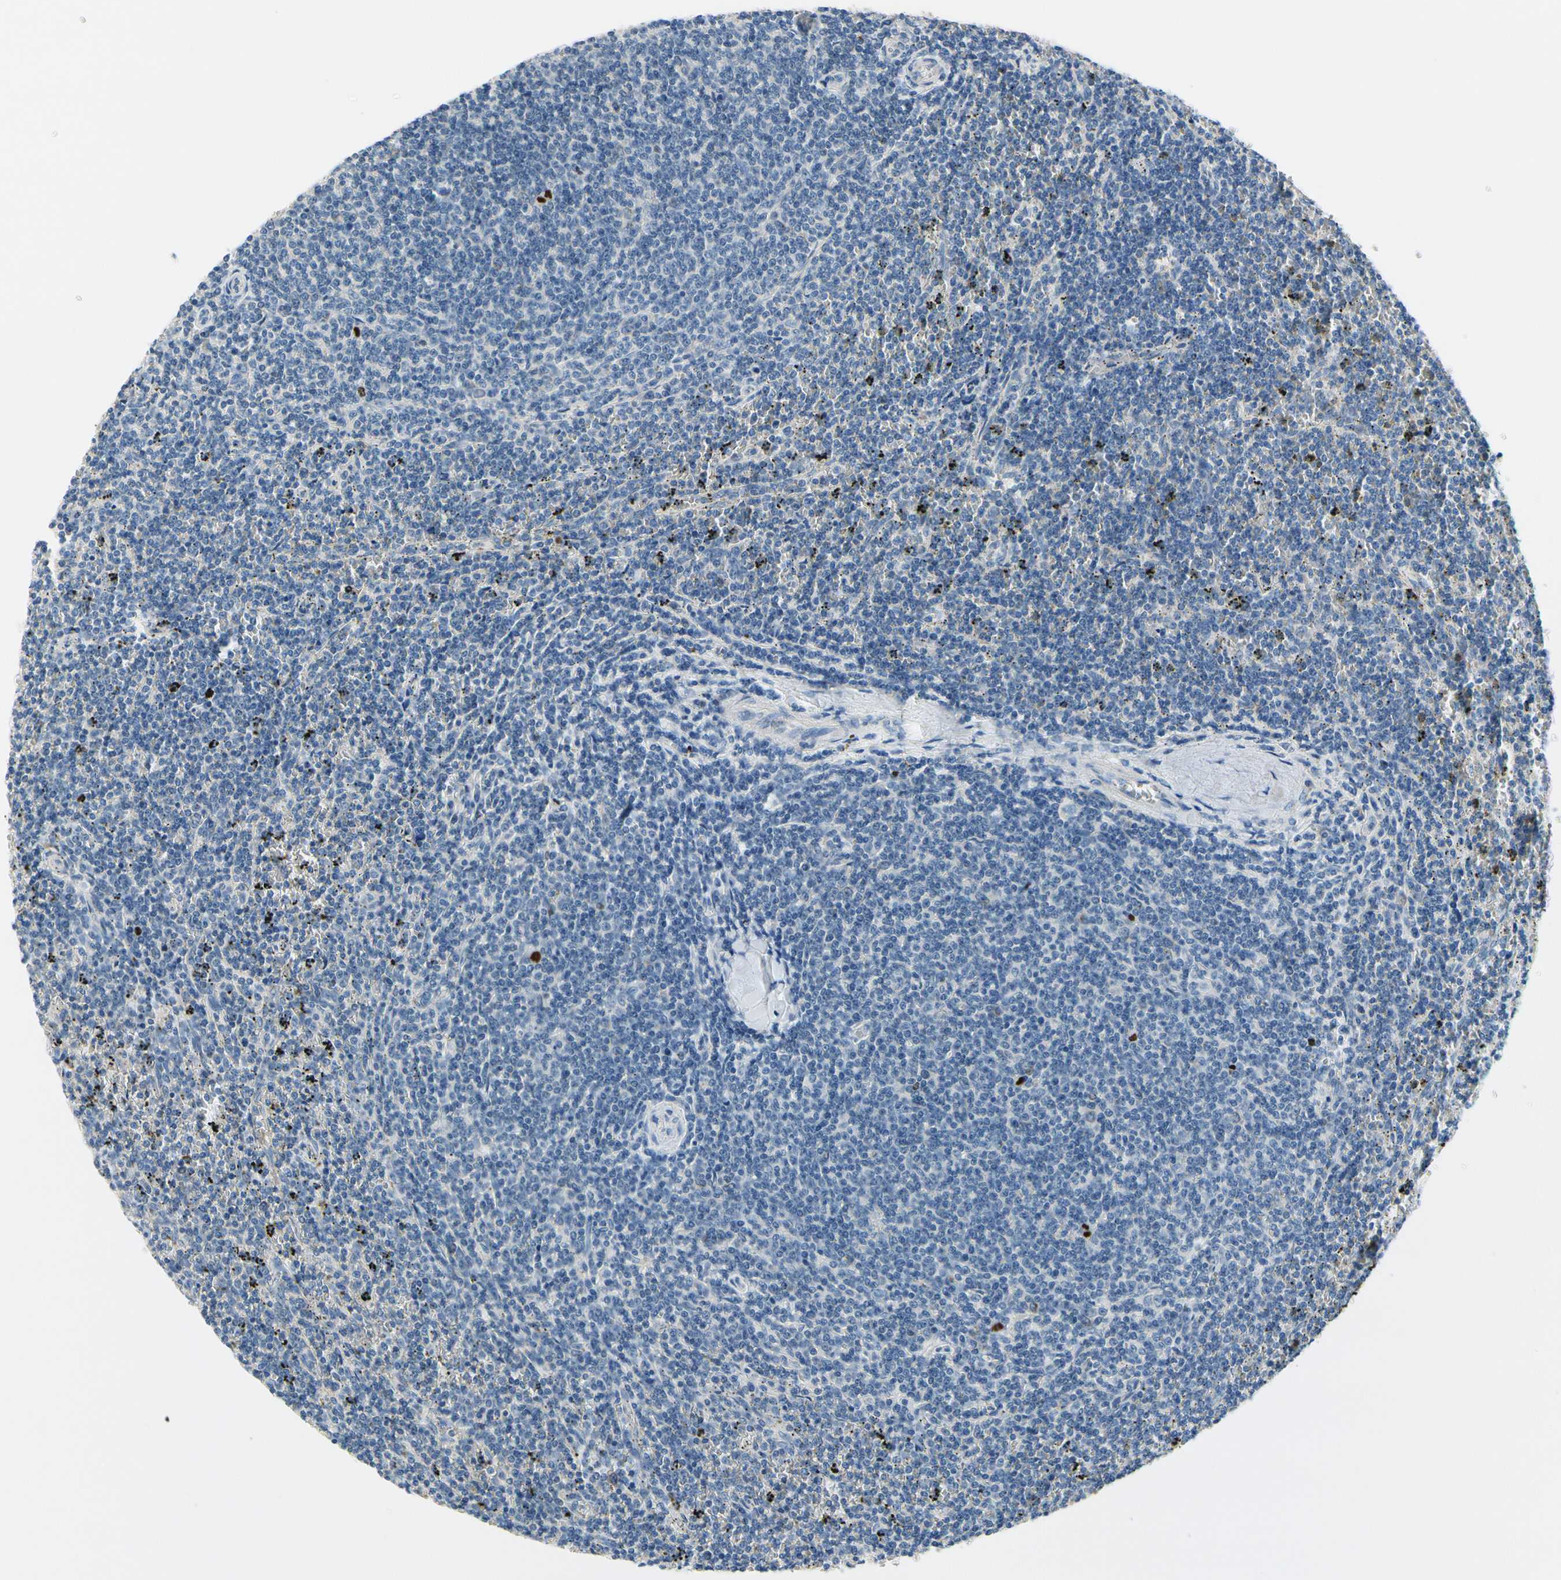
{"staining": {"intensity": "negative", "quantity": "none", "location": "none"}, "tissue": "lymphoma", "cell_type": "Tumor cells", "image_type": "cancer", "snomed": [{"axis": "morphology", "description": "Malignant lymphoma, non-Hodgkin's type, Low grade"}, {"axis": "topography", "description": "Spleen"}], "caption": "Photomicrograph shows no significant protein expression in tumor cells of lymphoma.", "gene": "CKAP2", "patient": {"sex": "female", "age": 50}}